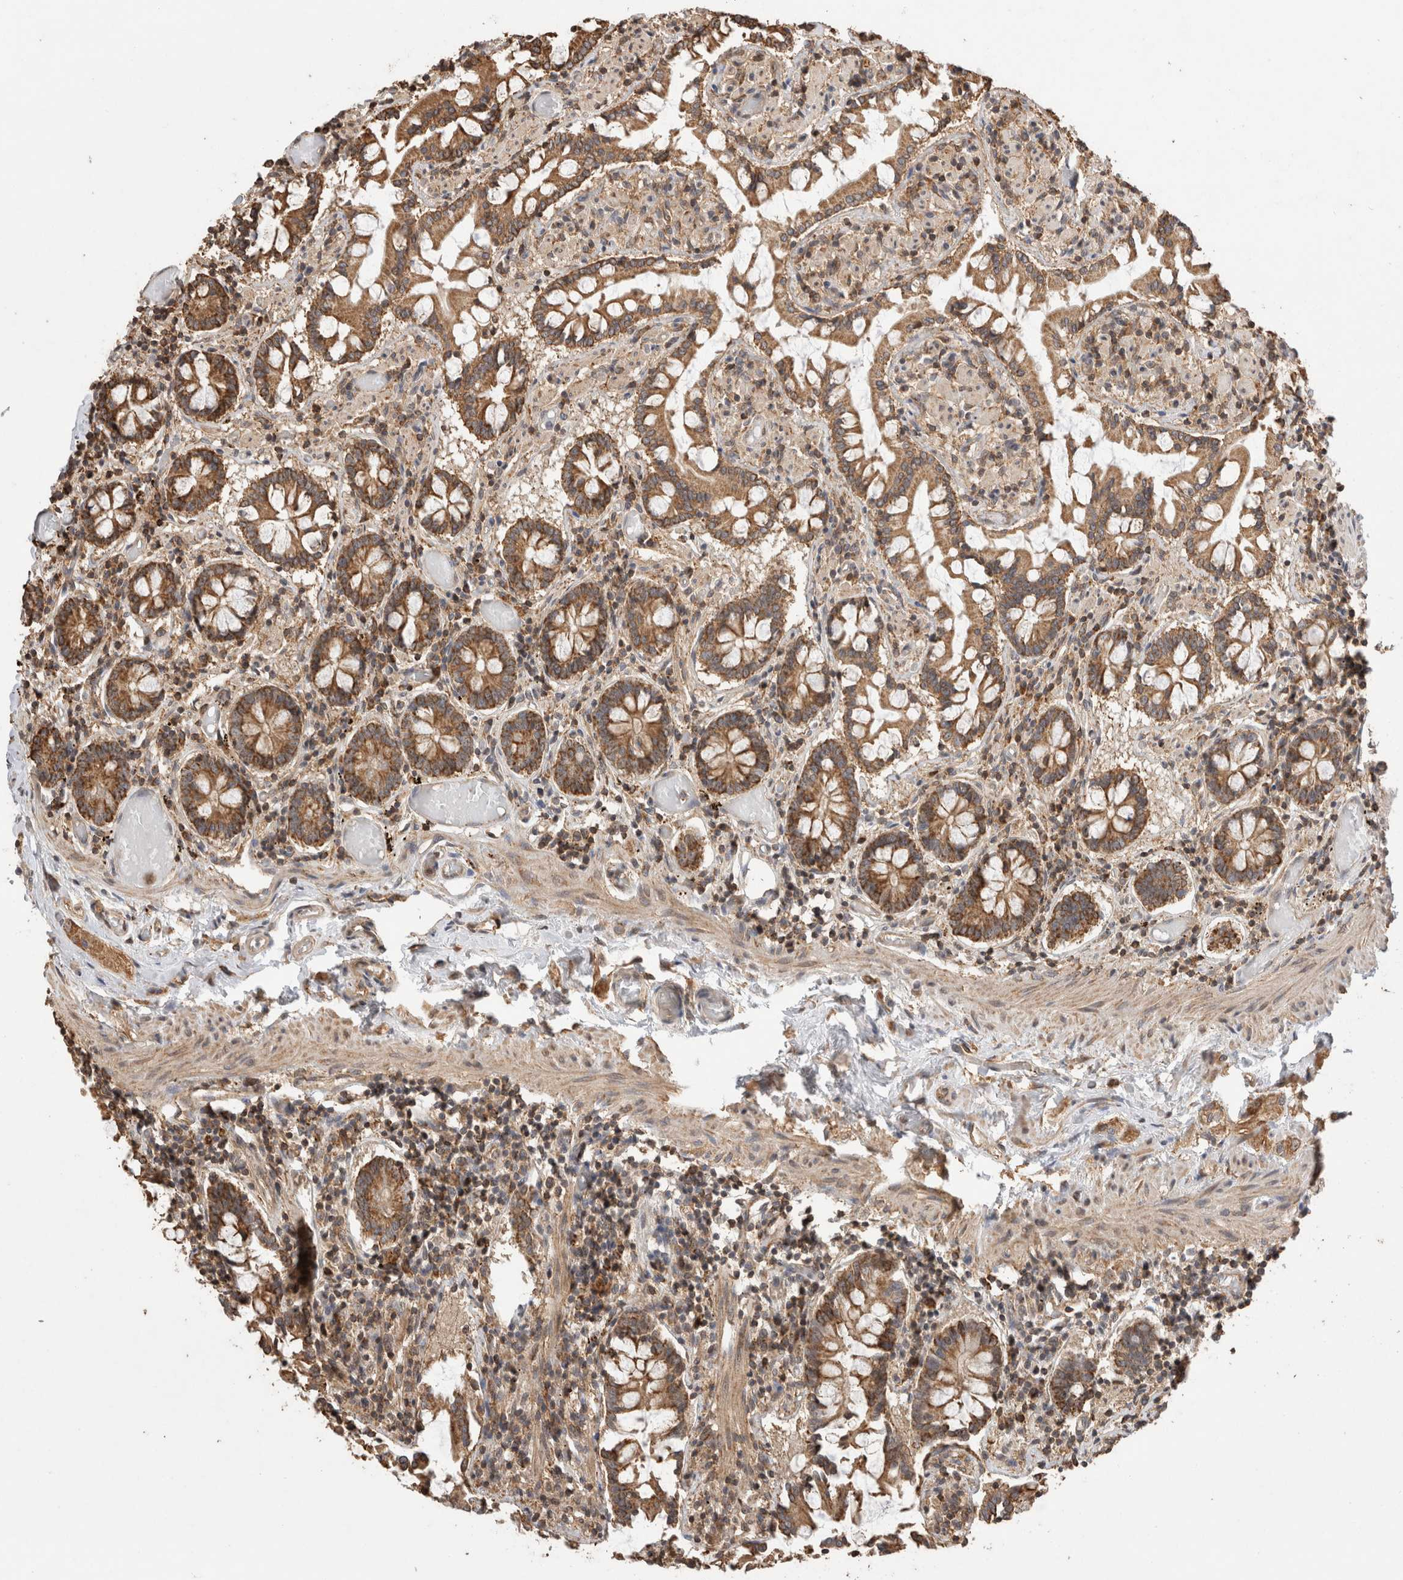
{"staining": {"intensity": "strong", "quantity": "25%-75%", "location": "cytoplasmic/membranous"}, "tissue": "small intestine", "cell_type": "Glandular cells", "image_type": "normal", "snomed": [{"axis": "morphology", "description": "Normal tissue, NOS"}, {"axis": "topography", "description": "Small intestine"}], "caption": "Benign small intestine was stained to show a protein in brown. There is high levels of strong cytoplasmic/membranous expression in approximately 25%-75% of glandular cells. (IHC, brightfield microscopy, high magnification).", "gene": "IMMP2L", "patient": {"sex": "male", "age": 41}}